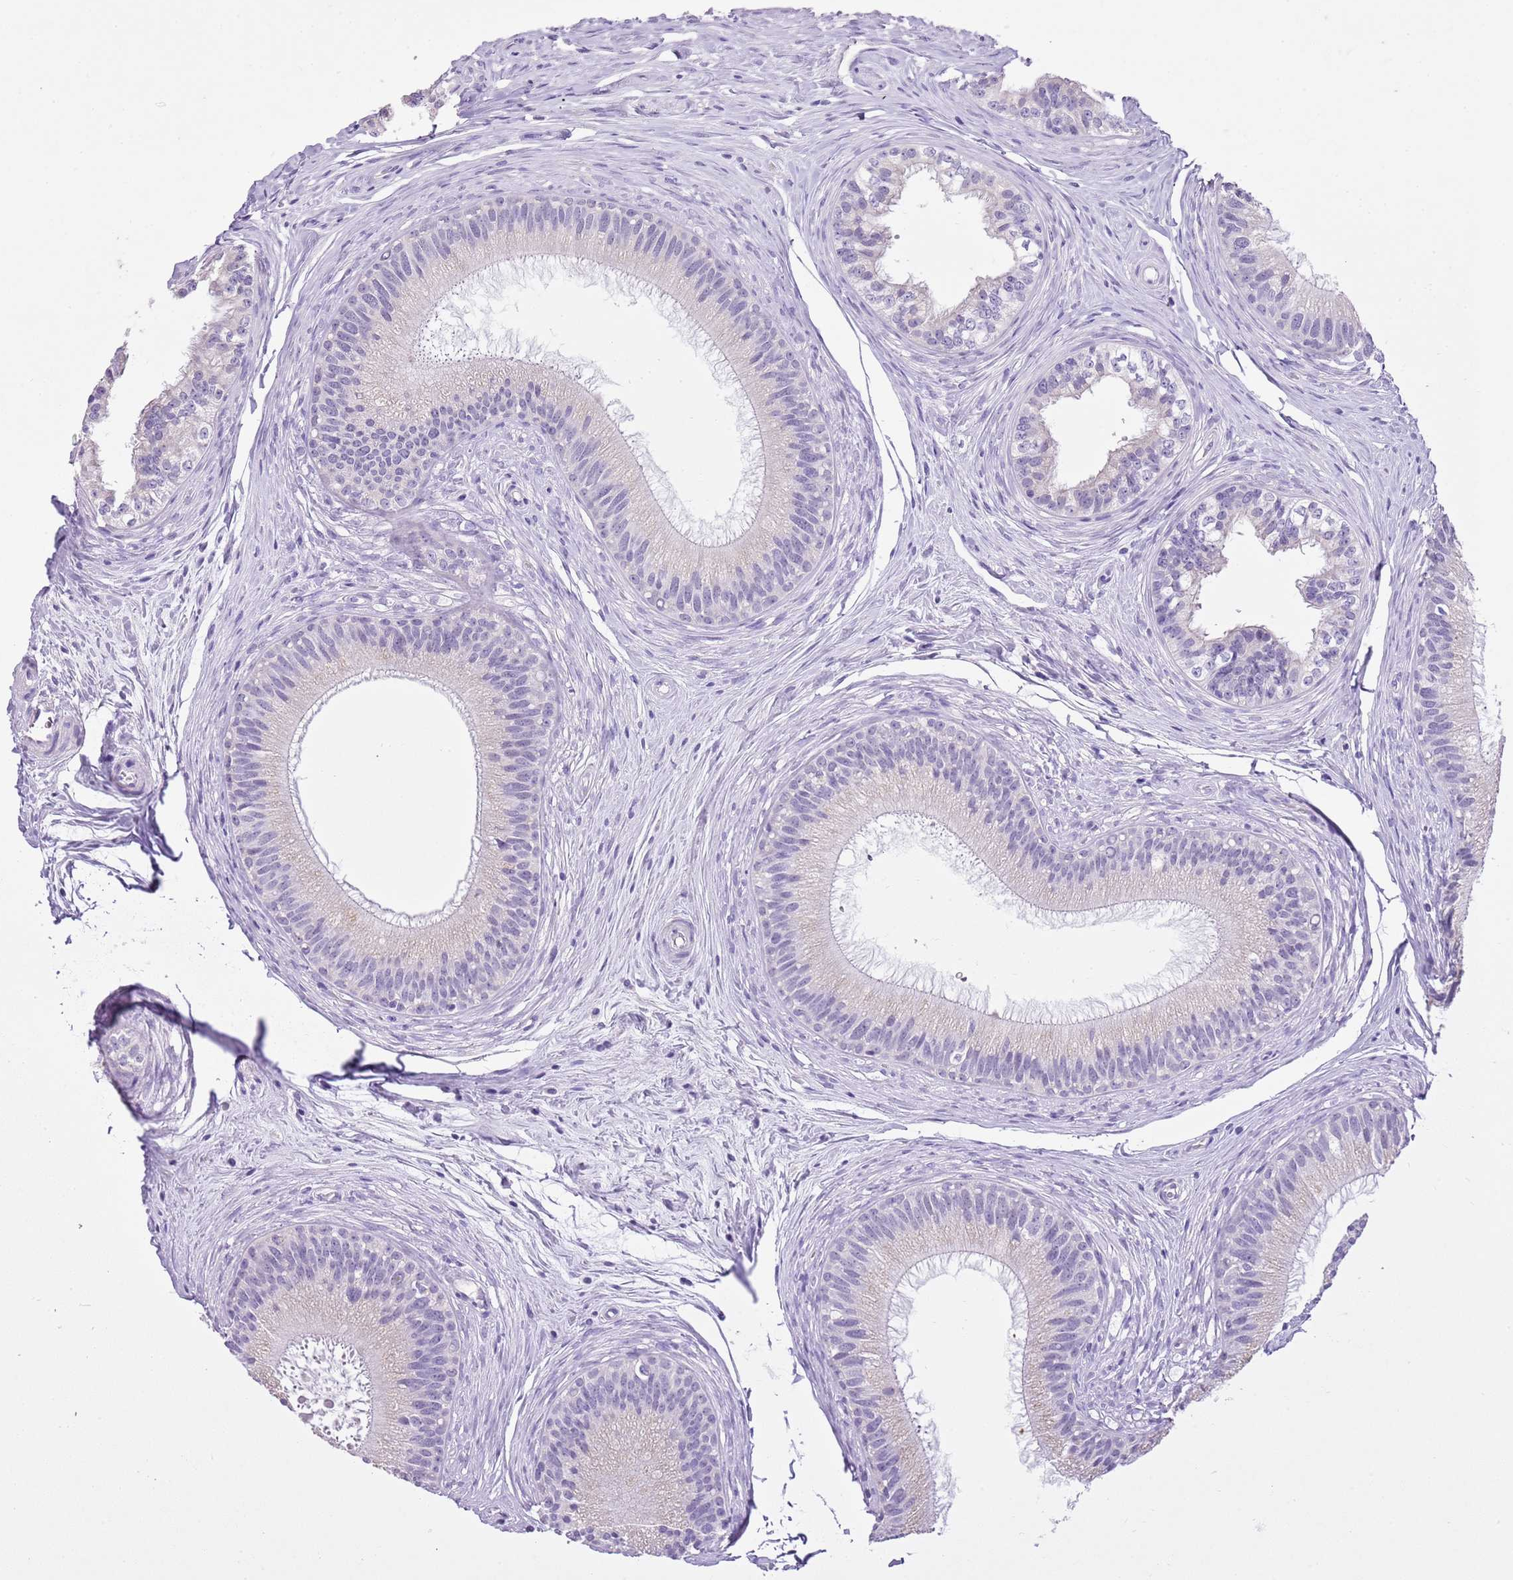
{"staining": {"intensity": "weak", "quantity": "<25%", "location": "cytoplasmic/membranous"}, "tissue": "epididymis", "cell_type": "Glandular cells", "image_type": "normal", "snomed": [{"axis": "morphology", "description": "Normal tissue, NOS"}, {"axis": "topography", "description": "Epididymis"}], "caption": "Histopathology image shows no protein expression in glandular cells of benign epididymis. (Immunohistochemistry, brightfield microscopy, high magnification).", "gene": "XPO7", "patient": {"sex": "male", "age": 27}}